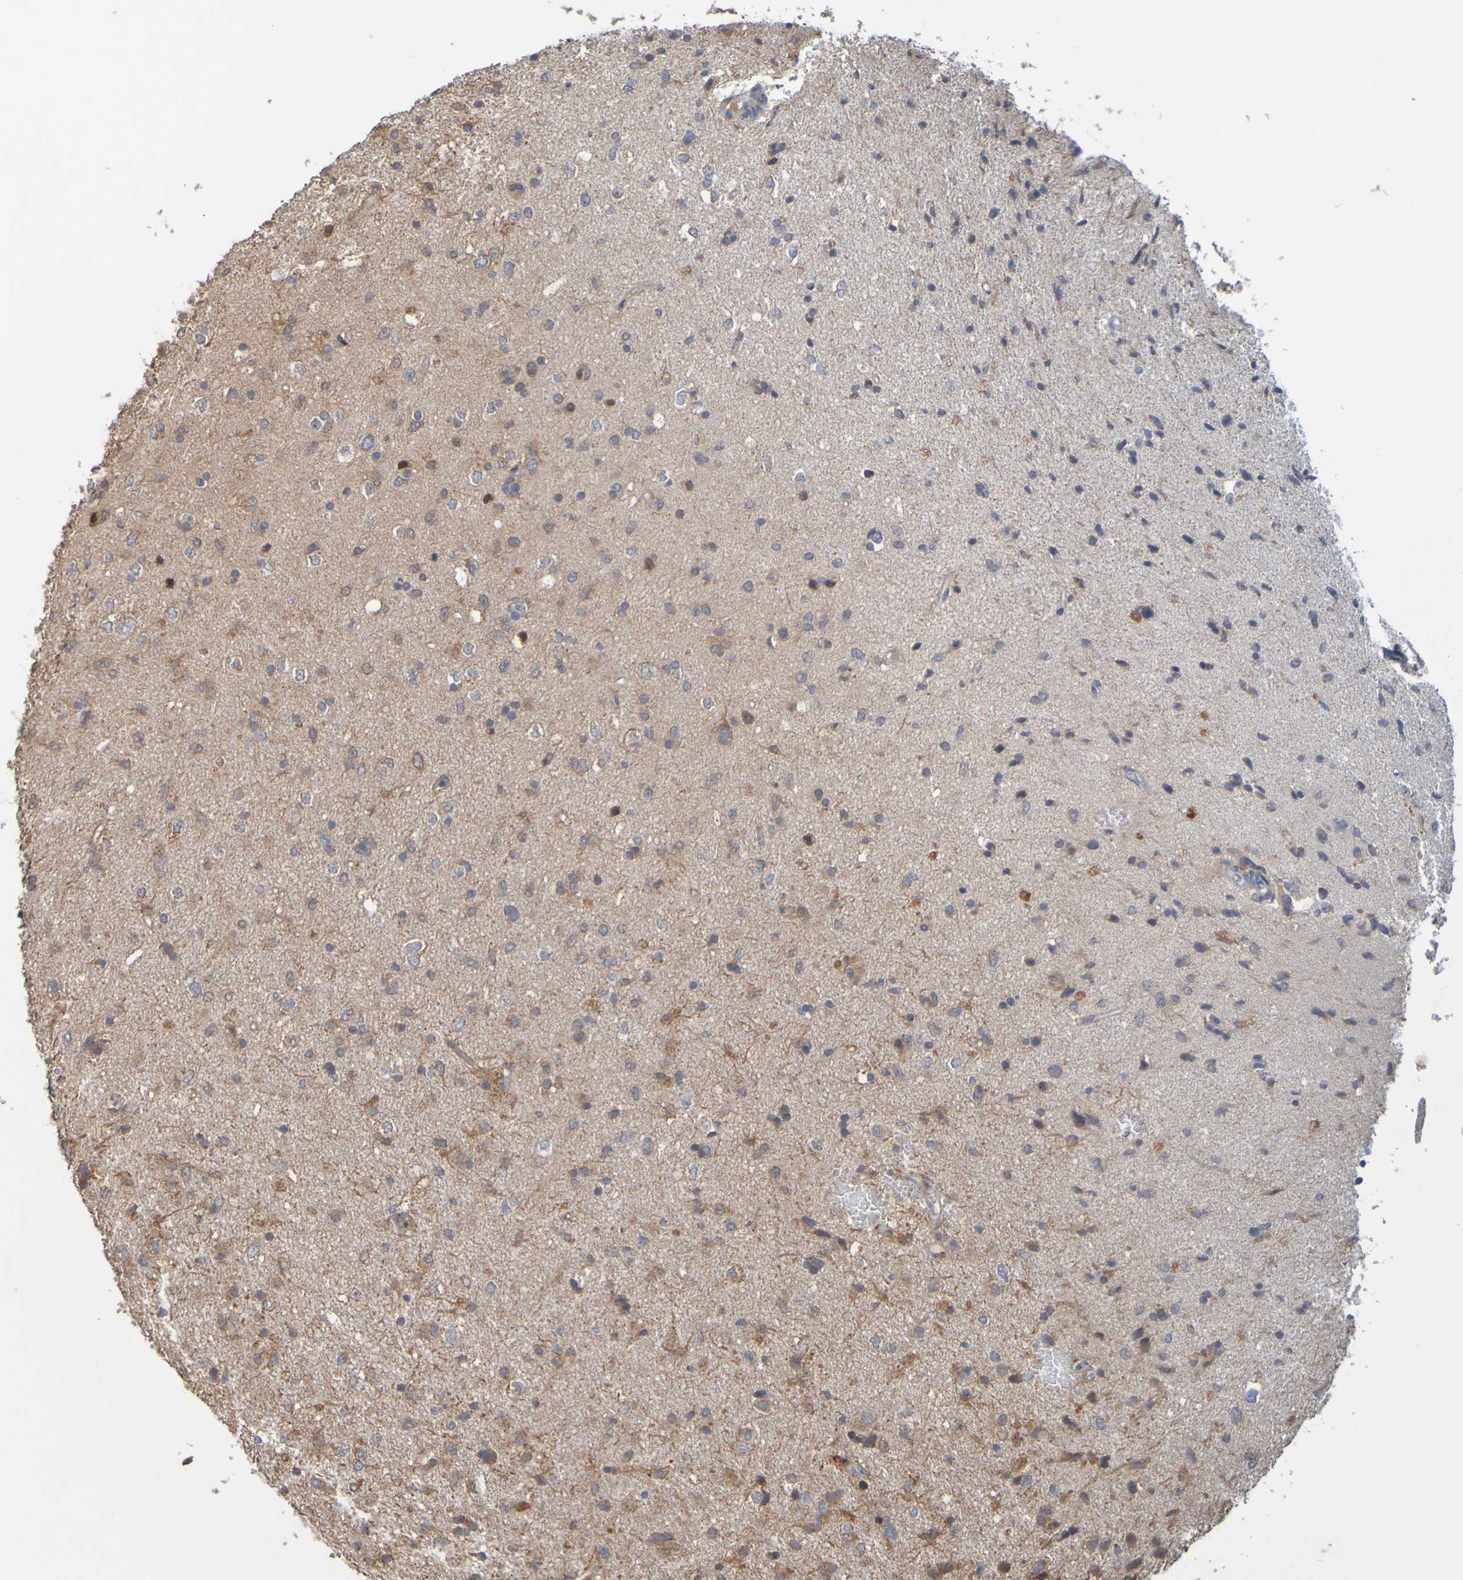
{"staining": {"intensity": "moderate", "quantity": "25%-75%", "location": "cytoplasmic/membranous"}, "tissue": "glioma", "cell_type": "Tumor cells", "image_type": "cancer", "snomed": [{"axis": "morphology", "description": "Glioma, malignant, Low grade"}, {"axis": "topography", "description": "Brain"}], "caption": "Immunohistochemistry of human glioma exhibits medium levels of moderate cytoplasmic/membranous positivity in approximately 25%-75% of tumor cells.", "gene": "TMBIM1", "patient": {"sex": "male", "age": 77}}